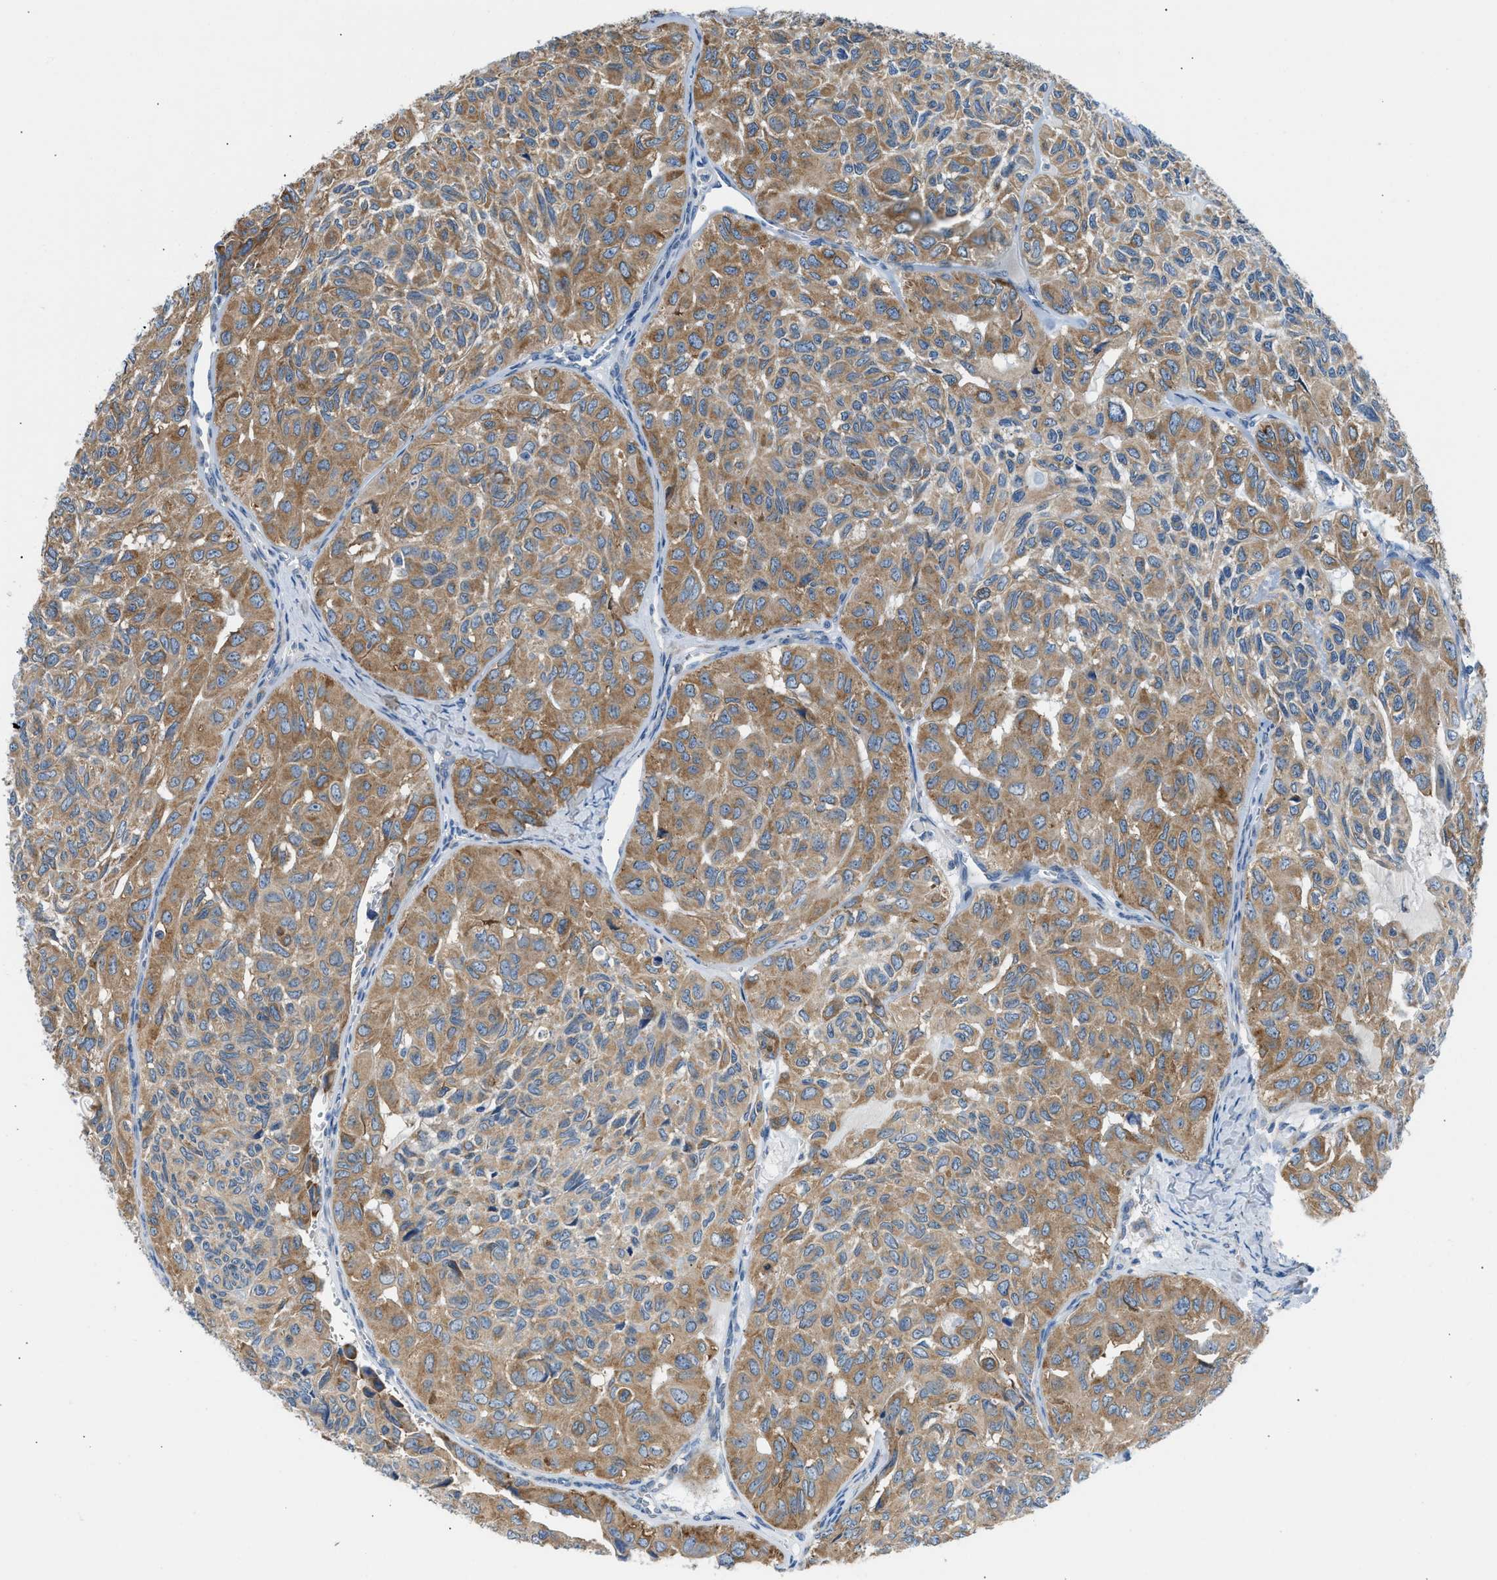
{"staining": {"intensity": "moderate", "quantity": ">75%", "location": "cytoplasmic/membranous"}, "tissue": "head and neck cancer", "cell_type": "Tumor cells", "image_type": "cancer", "snomed": [{"axis": "morphology", "description": "Adenocarcinoma, NOS"}, {"axis": "topography", "description": "Salivary gland, NOS"}, {"axis": "topography", "description": "Head-Neck"}], "caption": "DAB immunohistochemical staining of human head and neck adenocarcinoma reveals moderate cytoplasmic/membranous protein expression in about >75% of tumor cells.", "gene": "BNC2", "patient": {"sex": "female", "age": 76}}